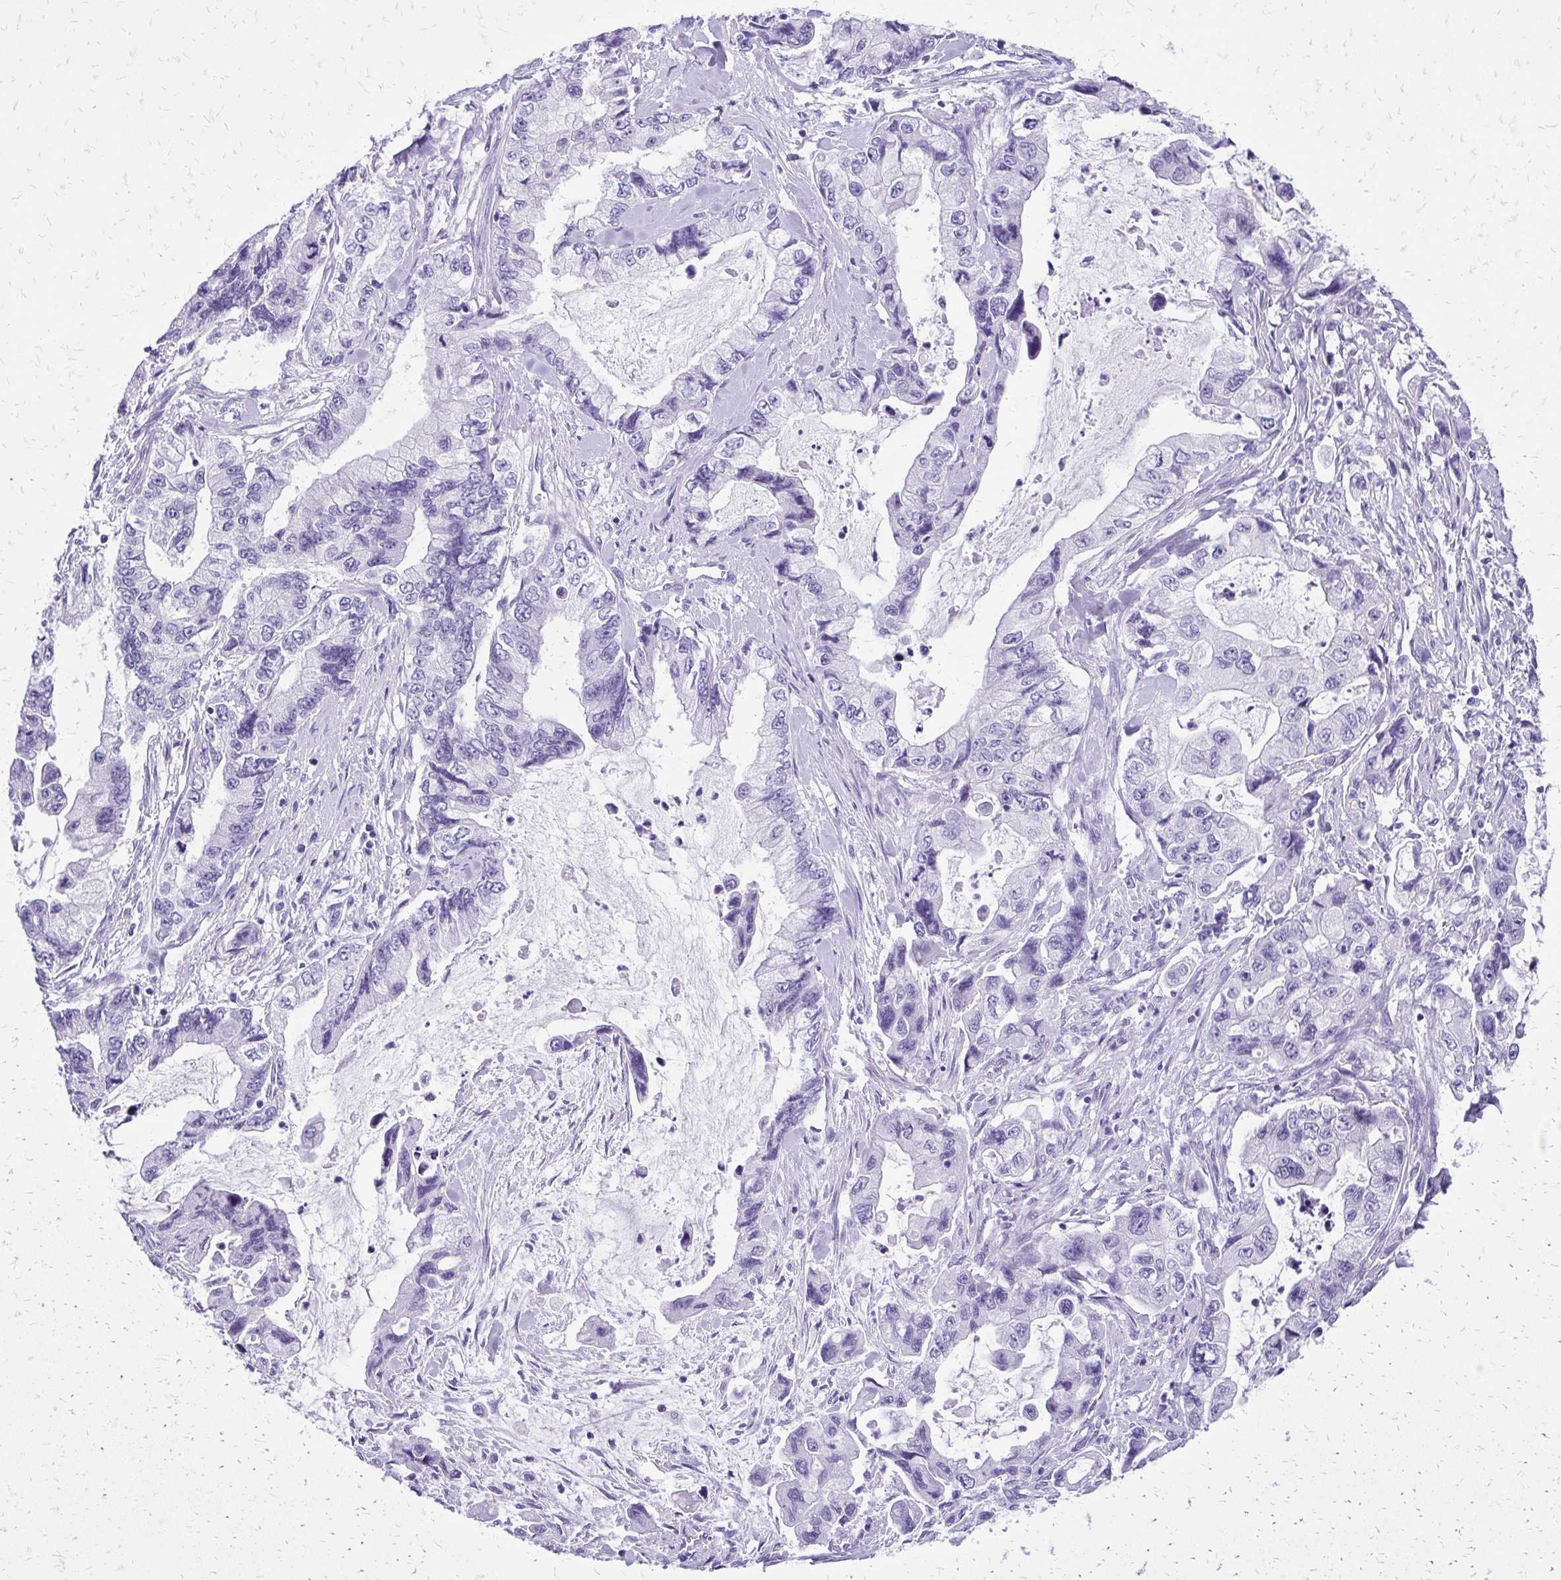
{"staining": {"intensity": "negative", "quantity": "none", "location": "none"}, "tissue": "stomach cancer", "cell_type": "Tumor cells", "image_type": "cancer", "snomed": [{"axis": "morphology", "description": "Adenocarcinoma, NOS"}, {"axis": "topography", "description": "Pancreas"}, {"axis": "topography", "description": "Stomach, upper"}, {"axis": "topography", "description": "Stomach"}], "caption": "Human stomach cancer stained for a protein using IHC demonstrates no positivity in tumor cells.", "gene": "SLC32A1", "patient": {"sex": "male", "age": 77}}